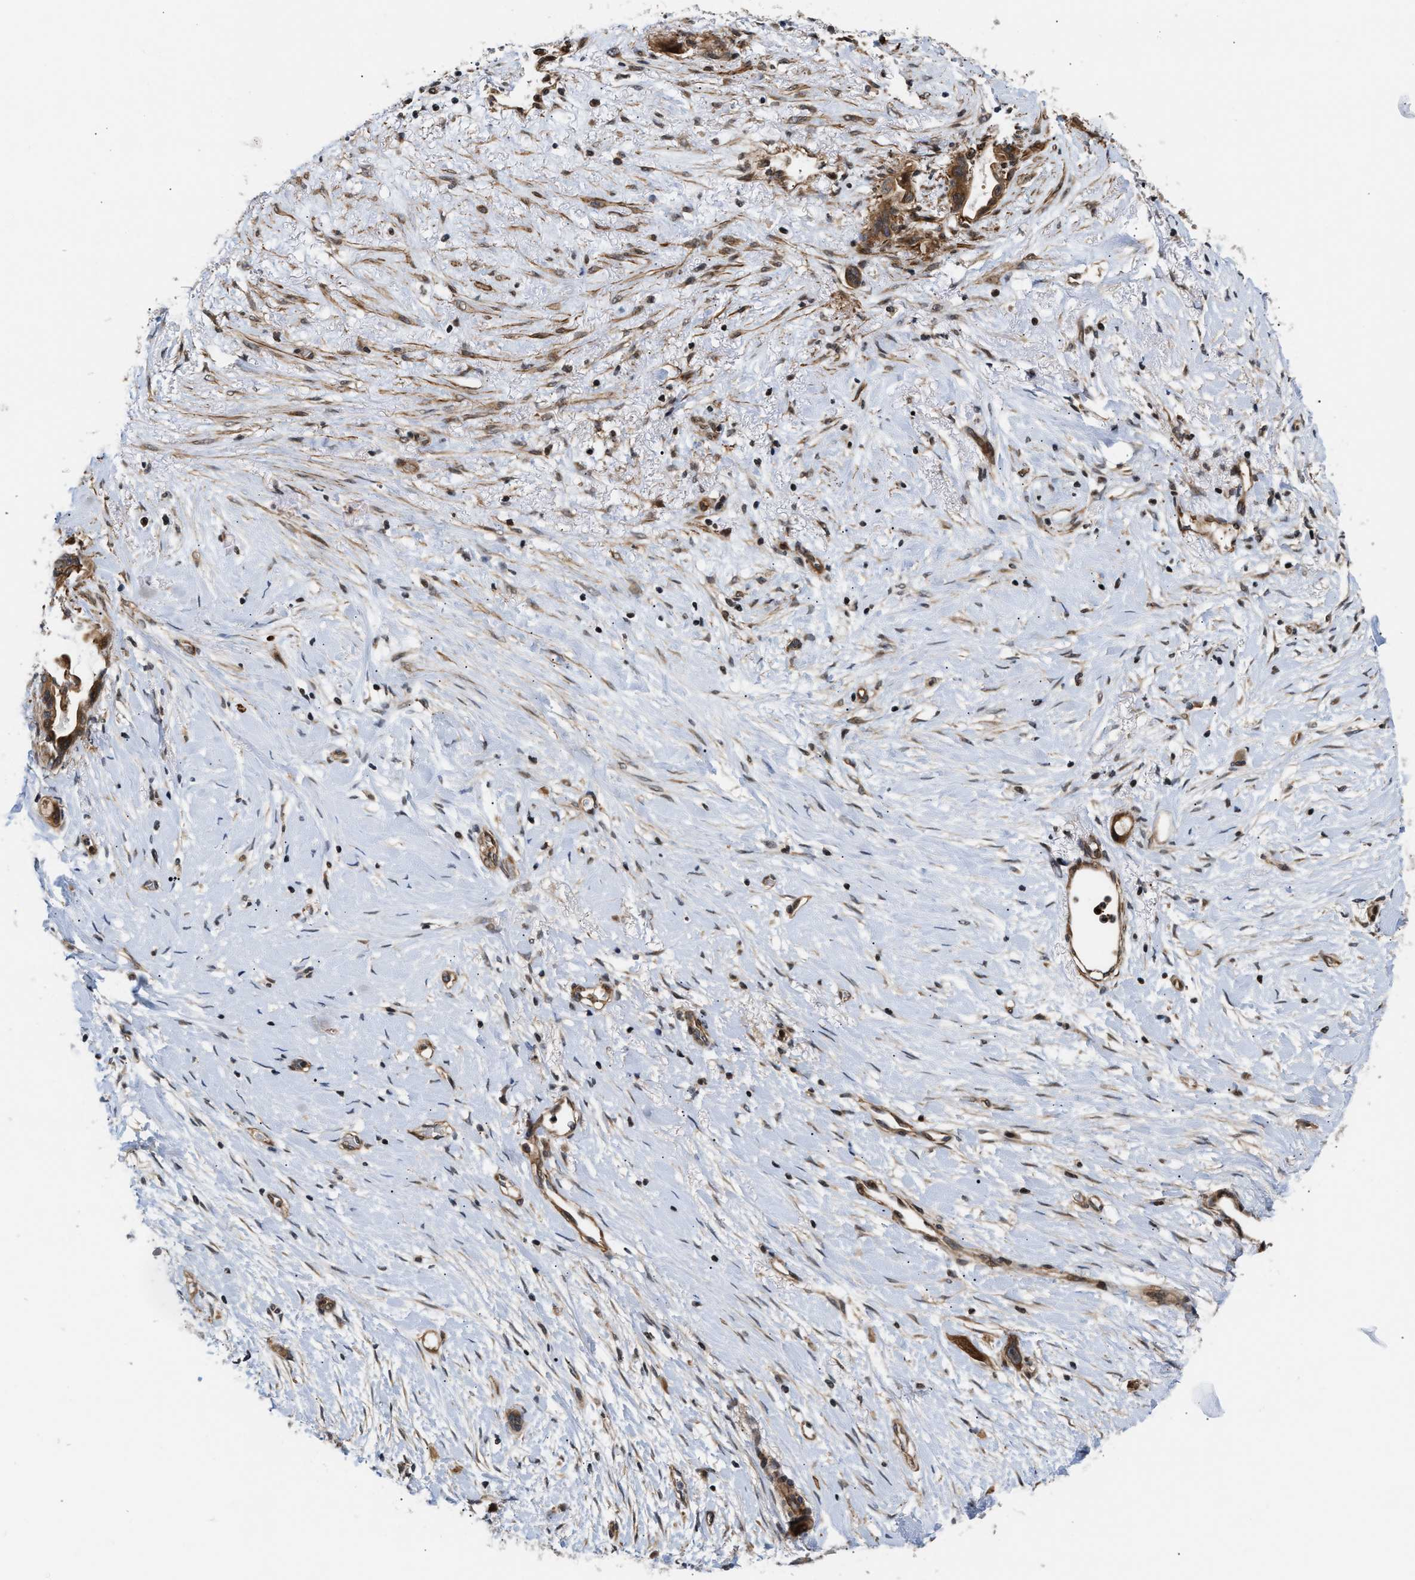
{"staining": {"intensity": "moderate", "quantity": ">75%", "location": "cytoplasmic/membranous"}, "tissue": "liver cancer", "cell_type": "Tumor cells", "image_type": "cancer", "snomed": [{"axis": "morphology", "description": "Cholangiocarcinoma"}, {"axis": "topography", "description": "Liver"}], "caption": "Protein analysis of liver cancer (cholangiocarcinoma) tissue displays moderate cytoplasmic/membranous positivity in approximately >75% of tumor cells. Using DAB (3,3'-diaminobenzidine) (brown) and hematoxylin (blue) stains, captured at high magnification using brightfield microscopy.", "gene": "STAU2", "patient": {"sex": "female", "age": 65}}